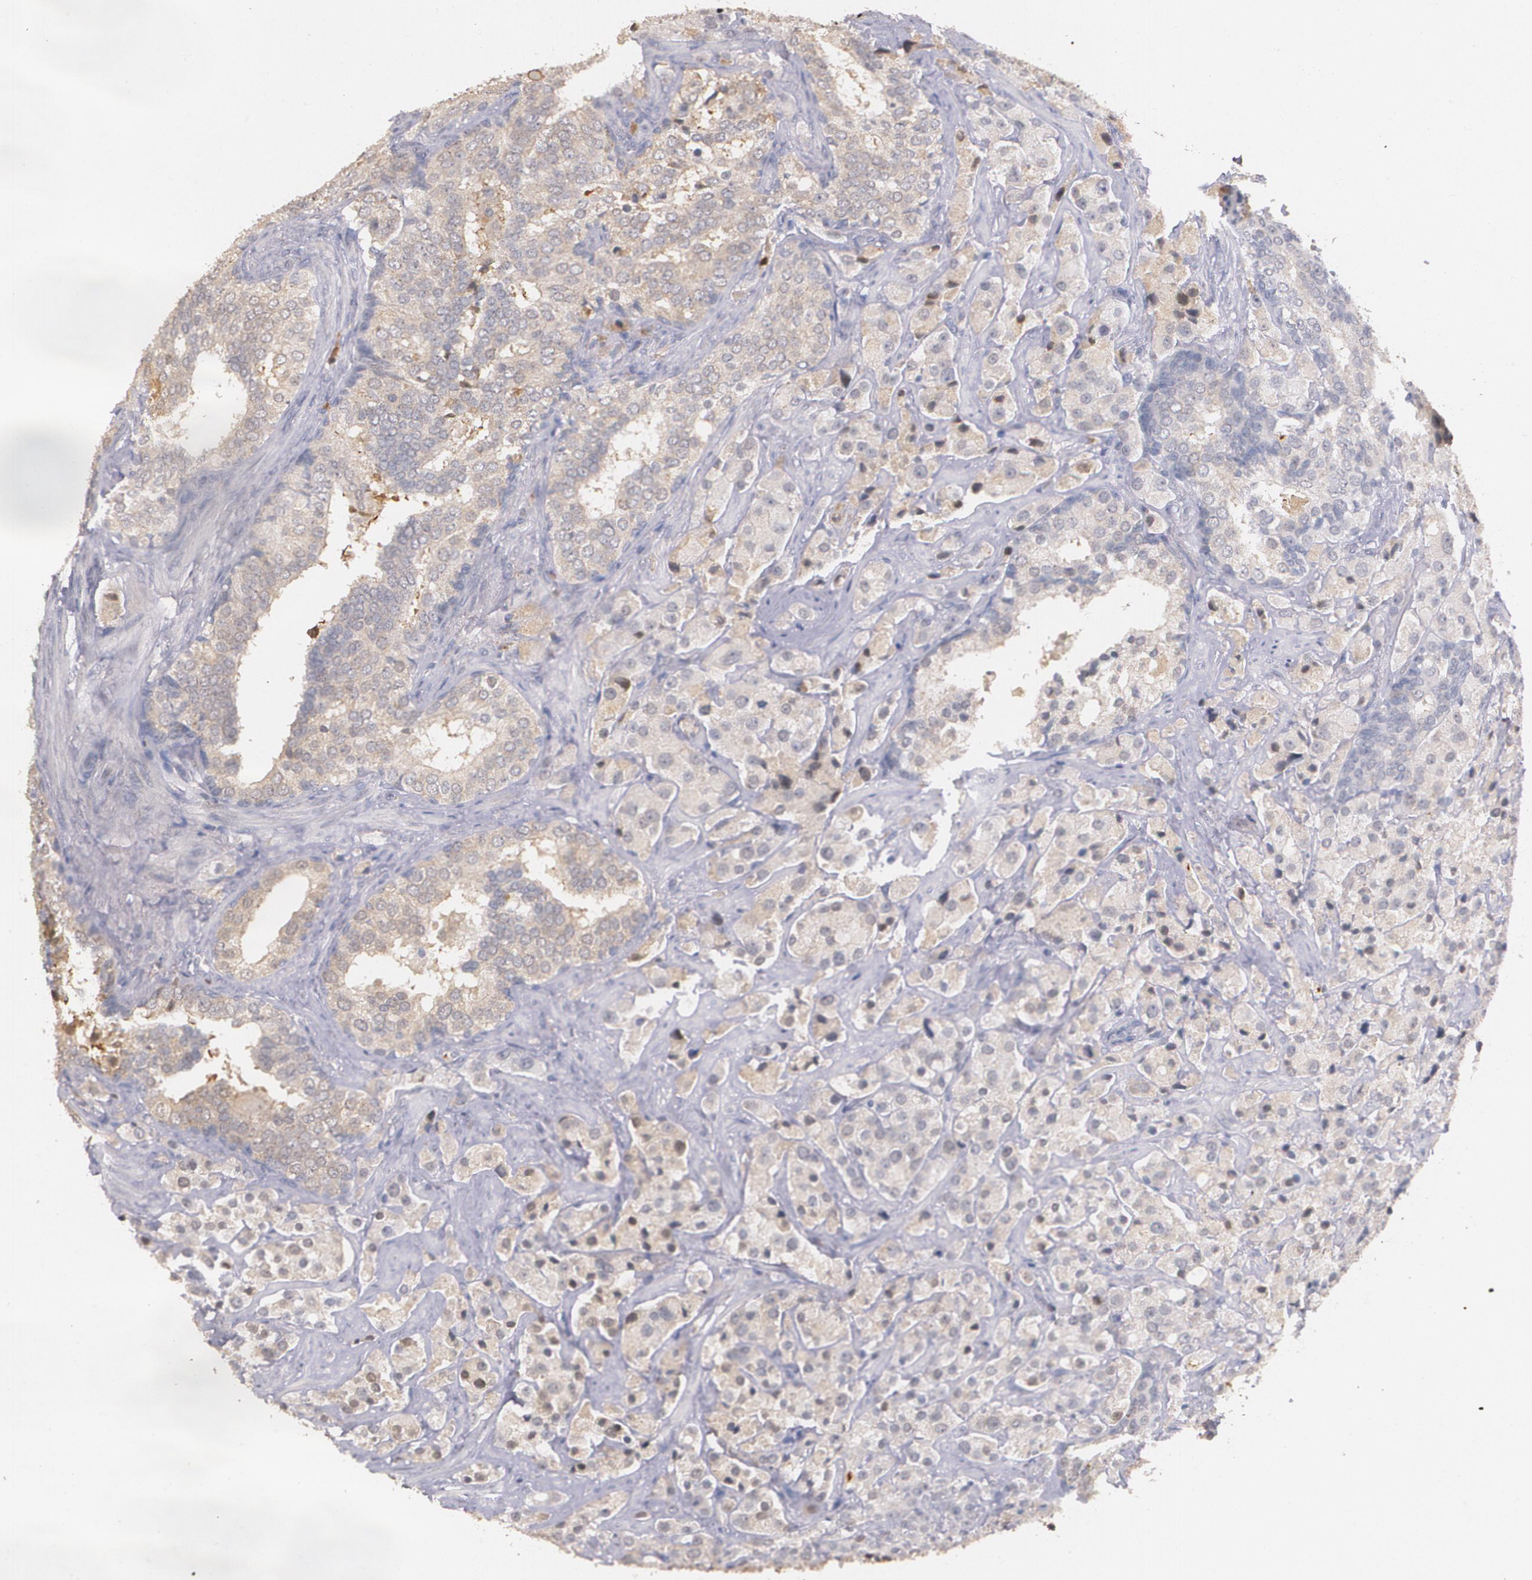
{"staining": {"intensity": "weak", "quantity": ">75%", "location": "cytoplasmic/membranous"}, "tissue": "prostate cancer", "cell_type": "Tumor cells", "image_type": "cancer", "snomed": [{"axis": "morphology", "description": "Adenocarcinoma, Medium grade"}, {"axis": "topography", "description": "Prostate"}], "caption": "Immunohistochemical staining of prostate cancer (medium-grade adenocarcinoma) exhibits low levels of weak cytoplasmic/membranous positivity in about >75% of tumor cells.", "gene": "PTS", "patient": {"sex": "male", "age": 70}}